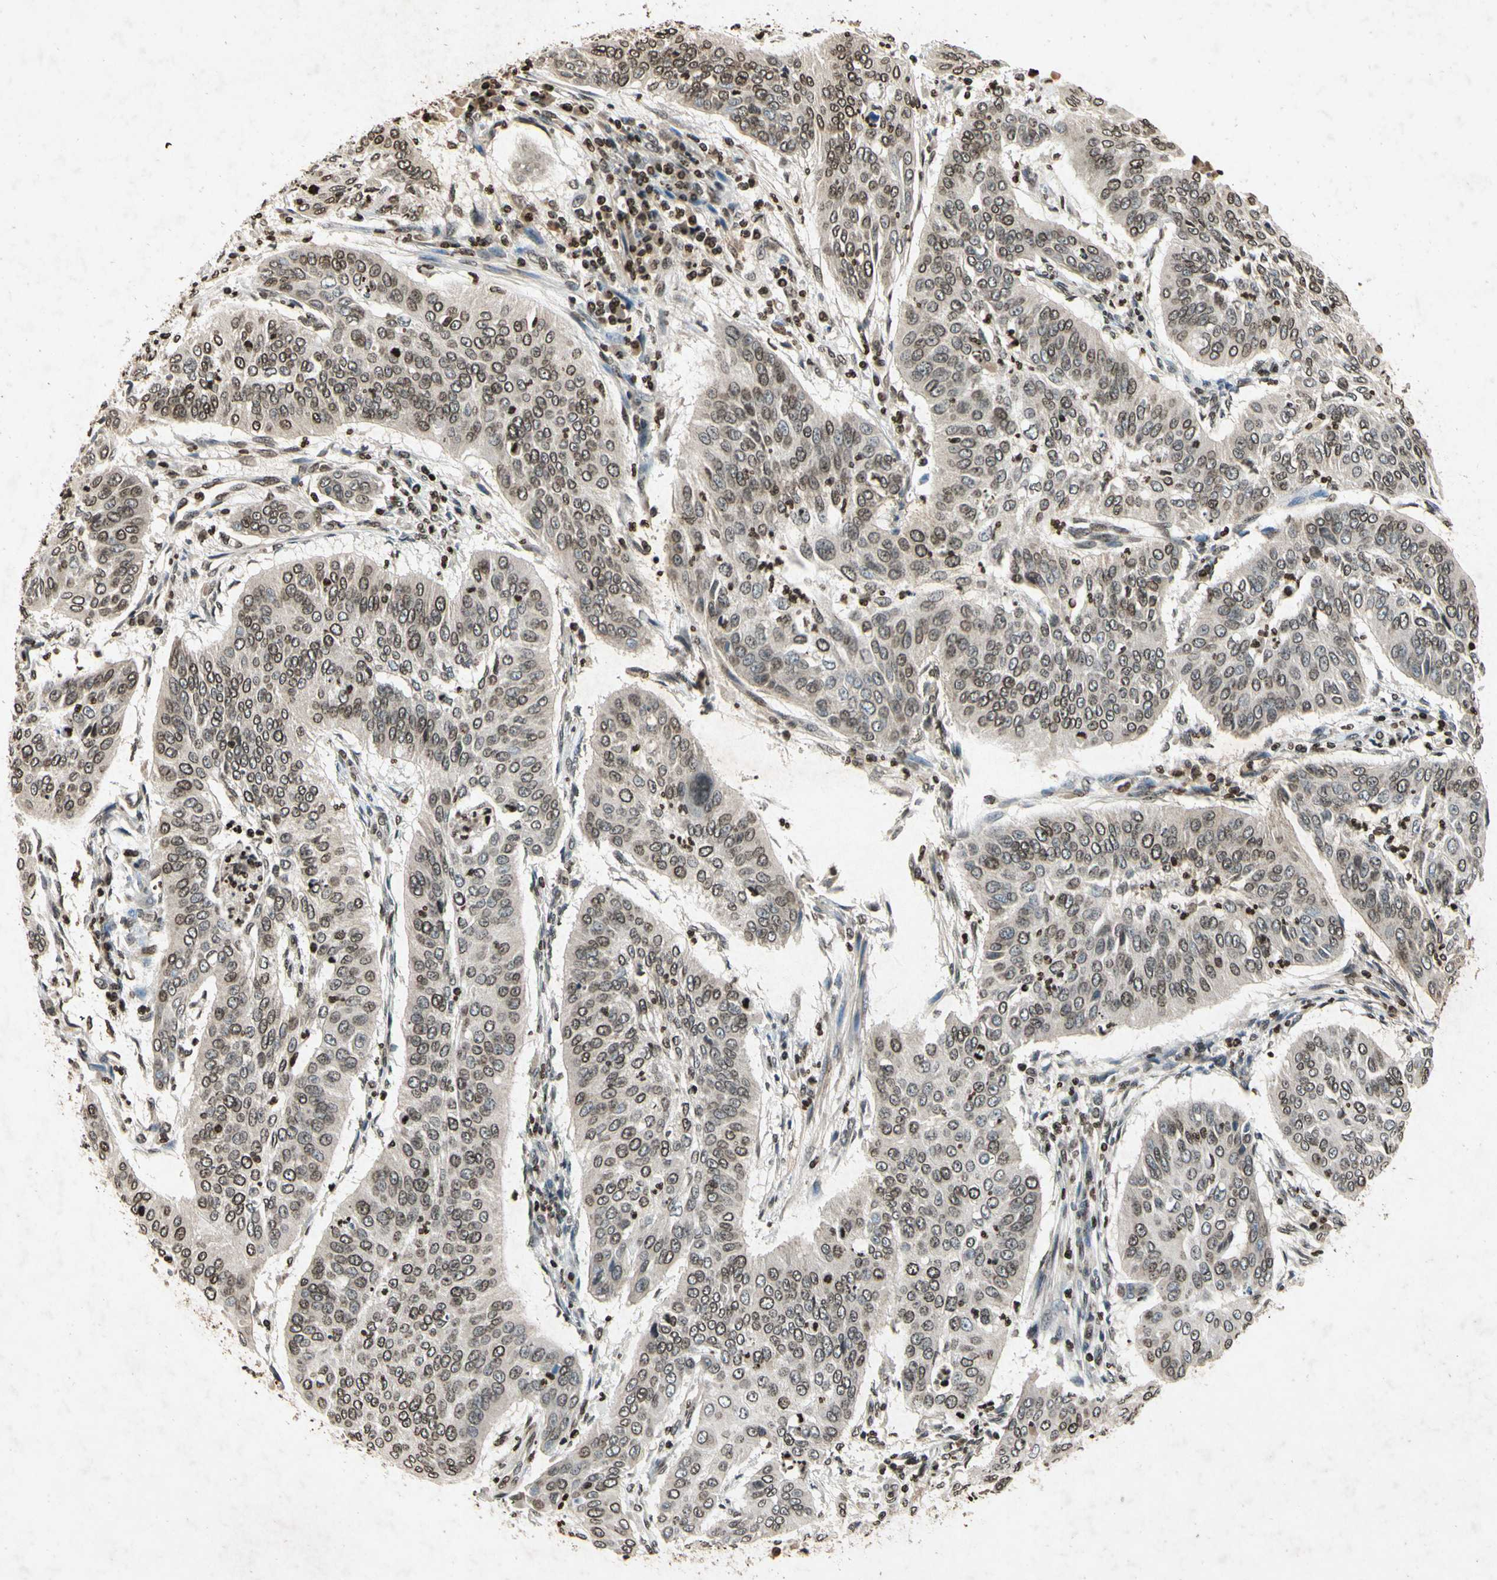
{"staining": {"intensity": "weak", "quantity": "25%-75%", "location": "nuclear"}, "tissue": "cervical cancer", "cell_type": "Tumor cells", "image_type": "cancer", "snomed": [{"axis": "morphology", "description": "Normal tissue, NOS"}, {"axis": "morphology", "description": "Squamous cell carcinoma, NOS"}, {"axis": "topography", "description": "Cervix"}], "caption": "Cervical cancer (squamous cell carcinoma) stained for a protein (brown) displays weak nuclear positive expression in approximately 25%-75% of tumor cells.", "gene": "HOXB3", "patient": {"sex": "female", "age": 39}}